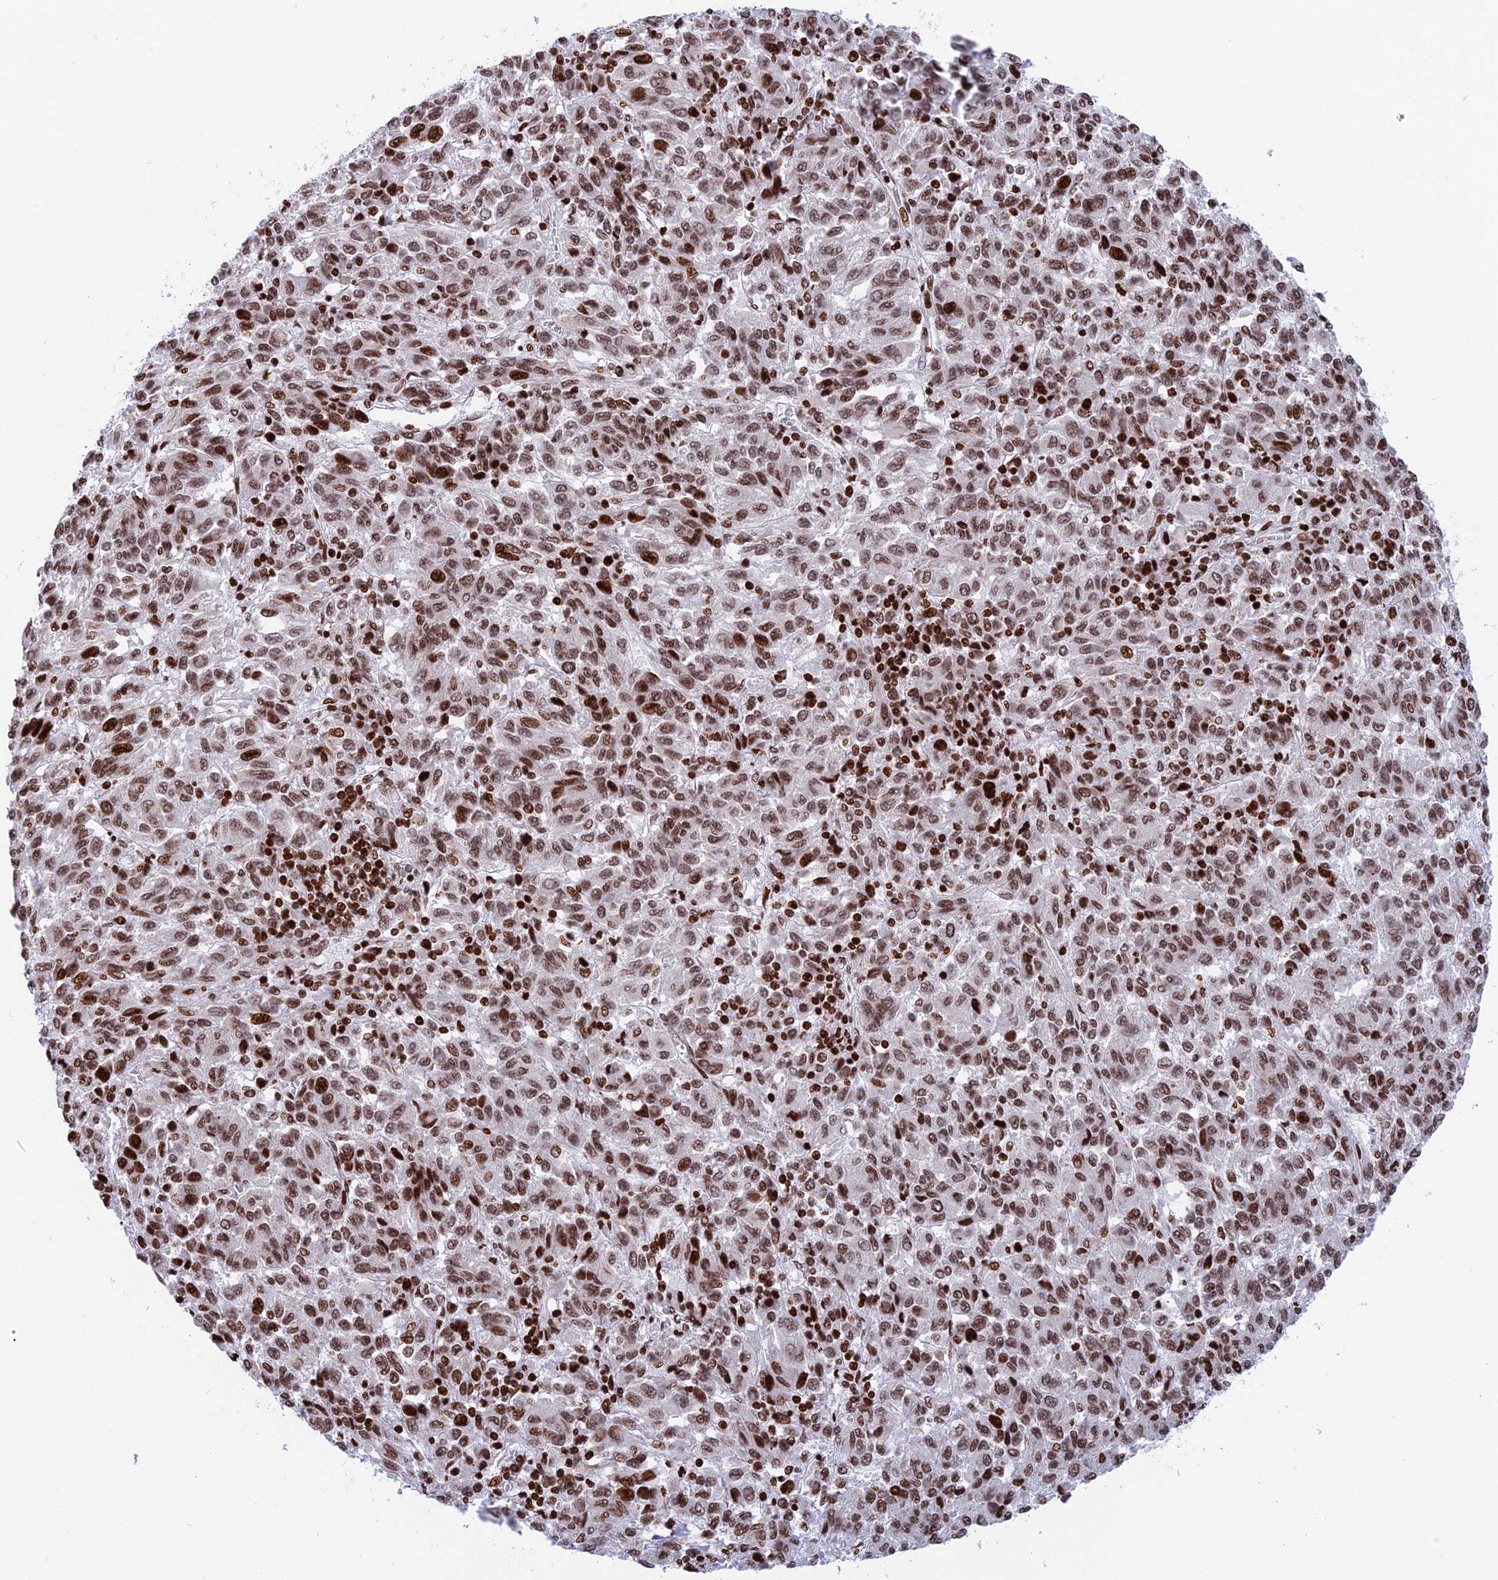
{"staining": {"intensity": "moderate", "quantity": ">75%", "location": "nuclear"}, "tissue": "melanoma", "cell_type": "Tumor cells", "image_type": "cancer", "snomed": [{"axis": "morphology", "description": "Malignant melanoma, Metastatic site"}, {"axis": "topography", "description": "Lung"}], "caption": "Malignant melanoma (metastatic site) stained for a protein (brown) reveals moderate nuclear positive positivity in about >75% of tumor cells.", "gene": "RPAP1", "patient": {"sex": "male", "age": 64}}